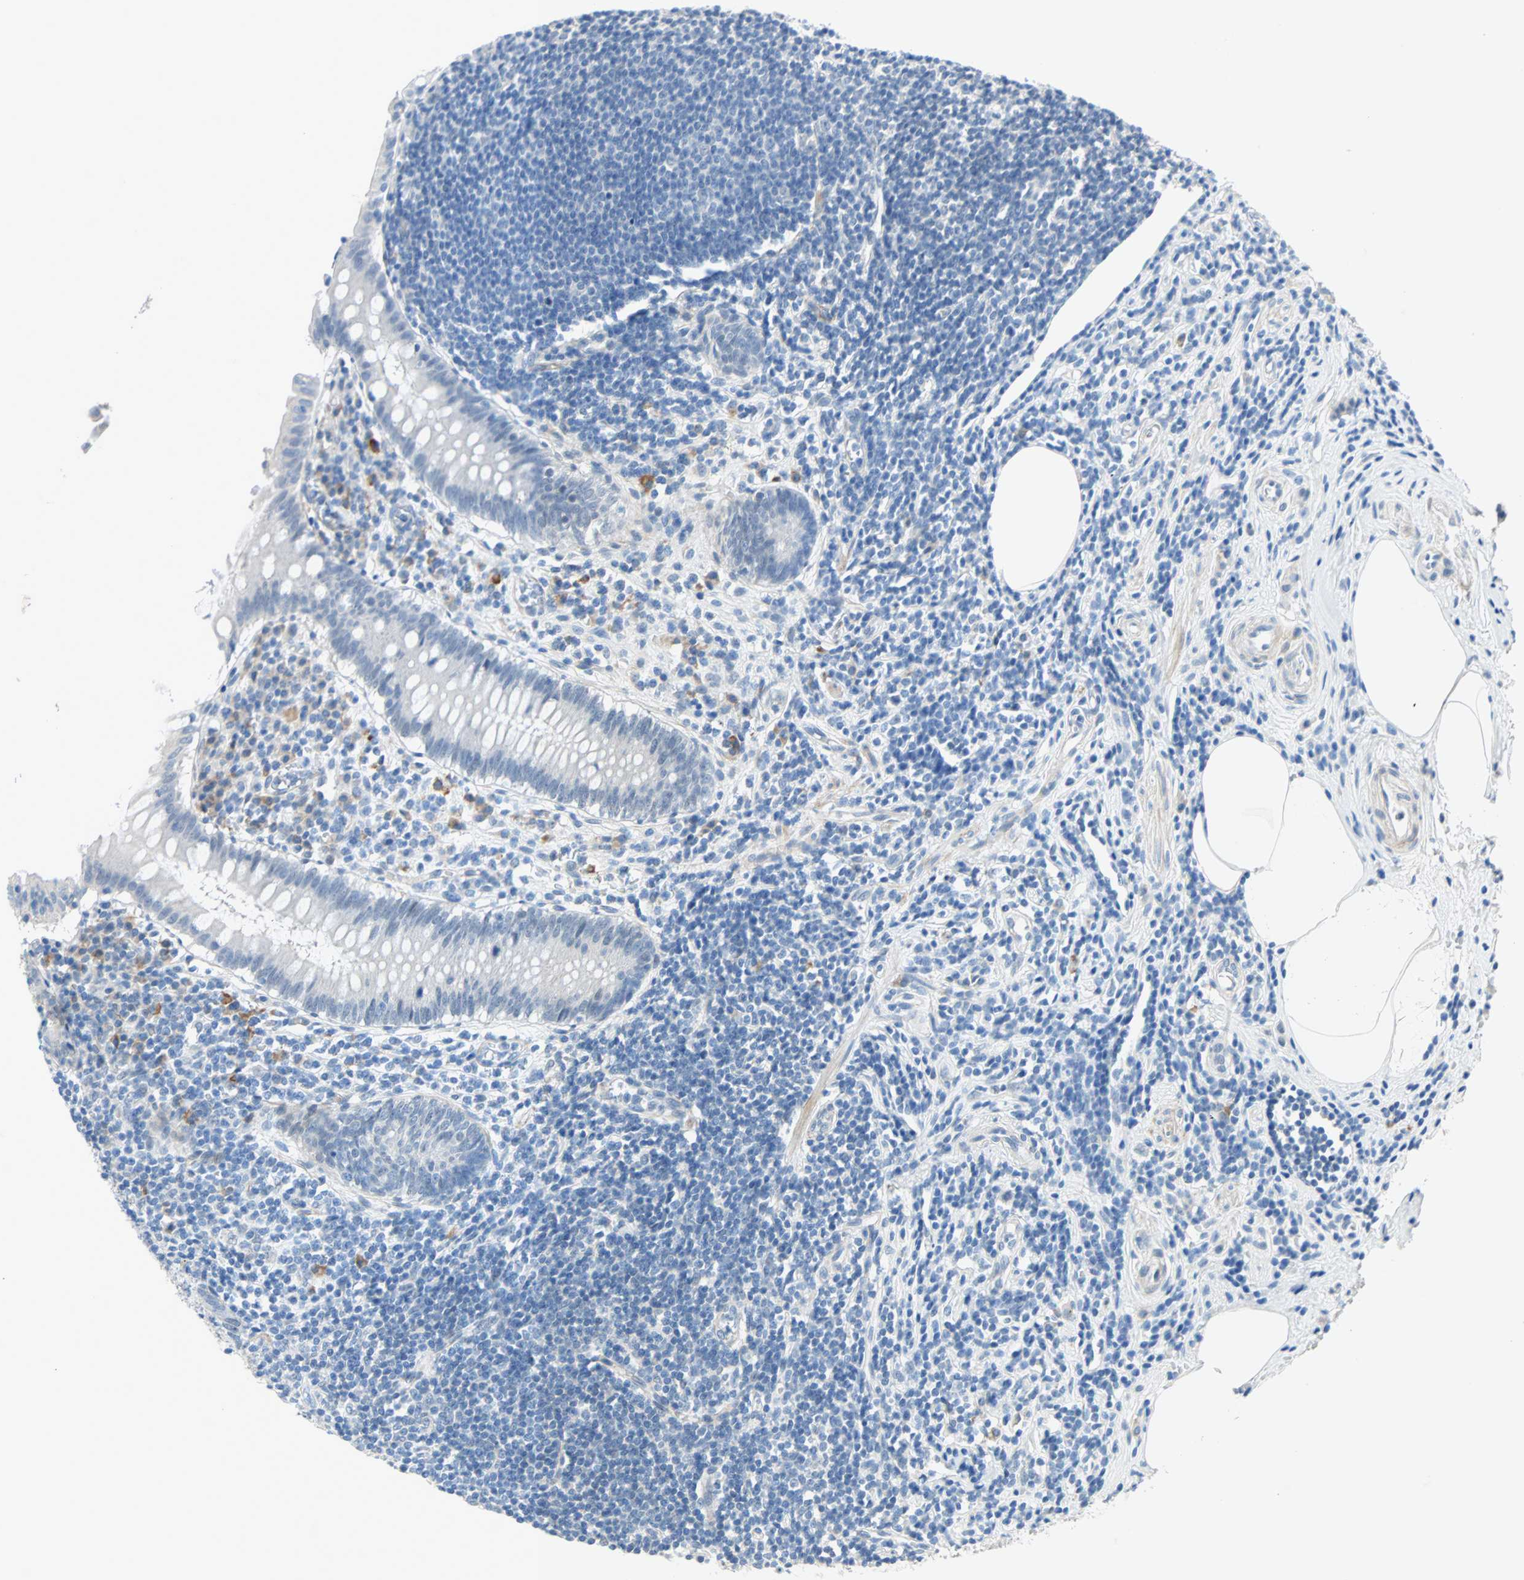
{"staining": {"intensity": "negative", "quantity": "none", "location": "none"}, "tissue": "appendix", "cell_type": "Glandular cells", "image_type": "normal", "snomed": [{"axis": "morphology", "description": "Normal tissue, NOS"}, {"axis": "topography", "description": "Appendix"}], "caption": "High power microscopy micrograph of an immunohistochemistry (IHC) micrograph of normal appendix, revealing no significant staining in glandular cells. The staining is performed using DAB (3,3'-diaminobenzidine) brown chromogen with nuclei counter-stained in using hematoxylin.", "gene": "QSER1", "patient": {"sex": "female", "age": 50}}